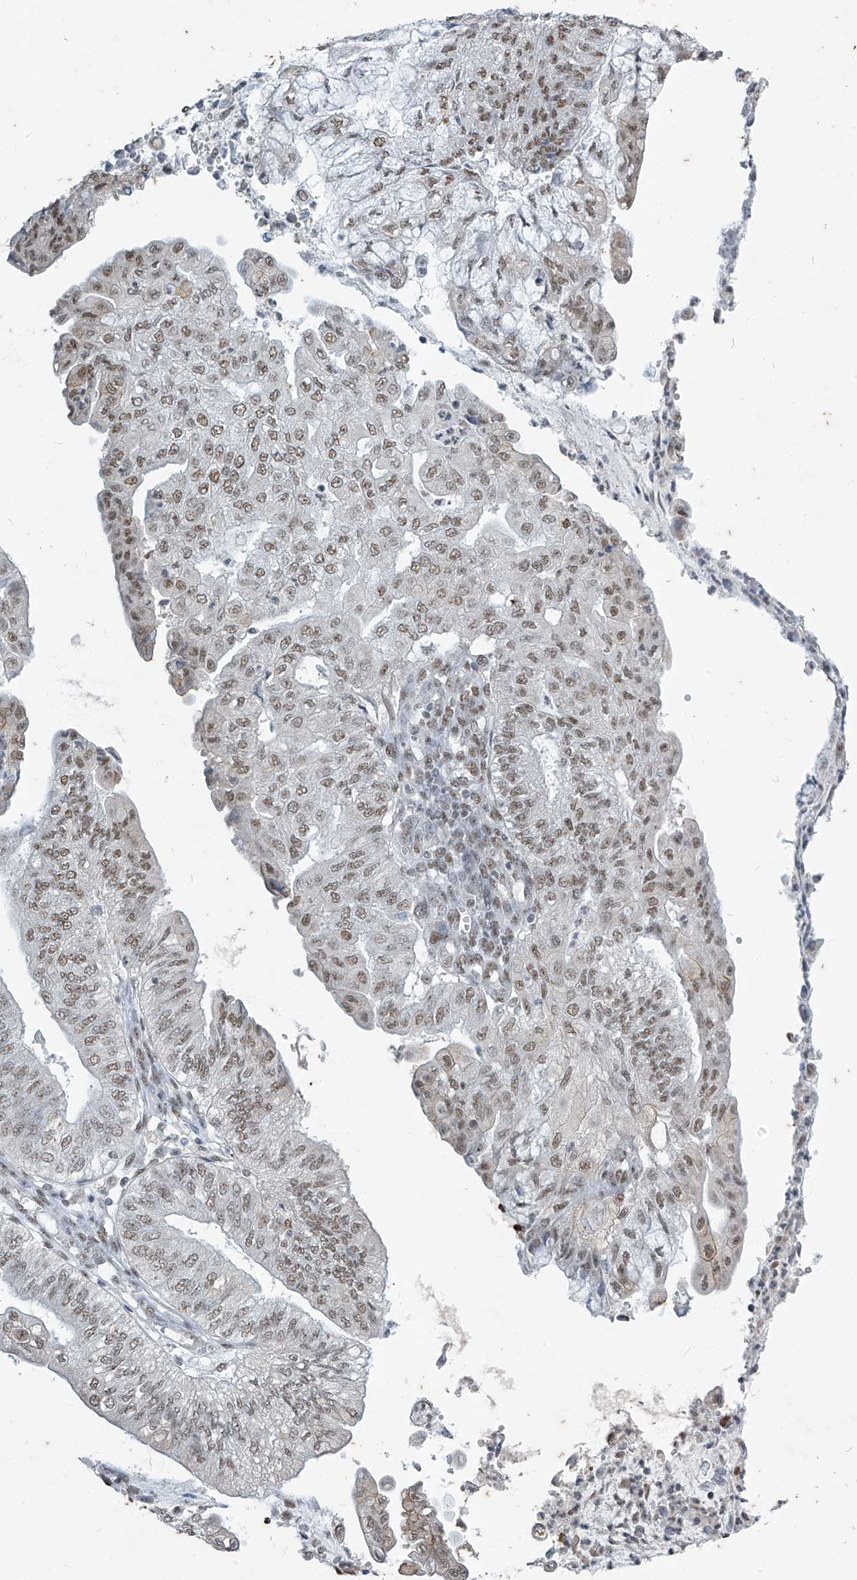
{"staining": {"intensity": "weak", "quantity": ">75%", "location": "nuclear"}, "tissue": "endometrial cancer", "cell_type": "Tumor cells", "image_type": "cancer", "snomed": [{"axis": "morphology", "description": "Adenocarcinoma, NOS"}, {"axis": "topography", "description": "Endometrium"}], "caption": "This histopathology image shows immunohistochemistry (IHC) staining of human endometrial cancer, with low weak nuclear expression in about >75% of tumor cells.", "gene": "TFEC", "patient": {"sex": "female", "age": 59}}